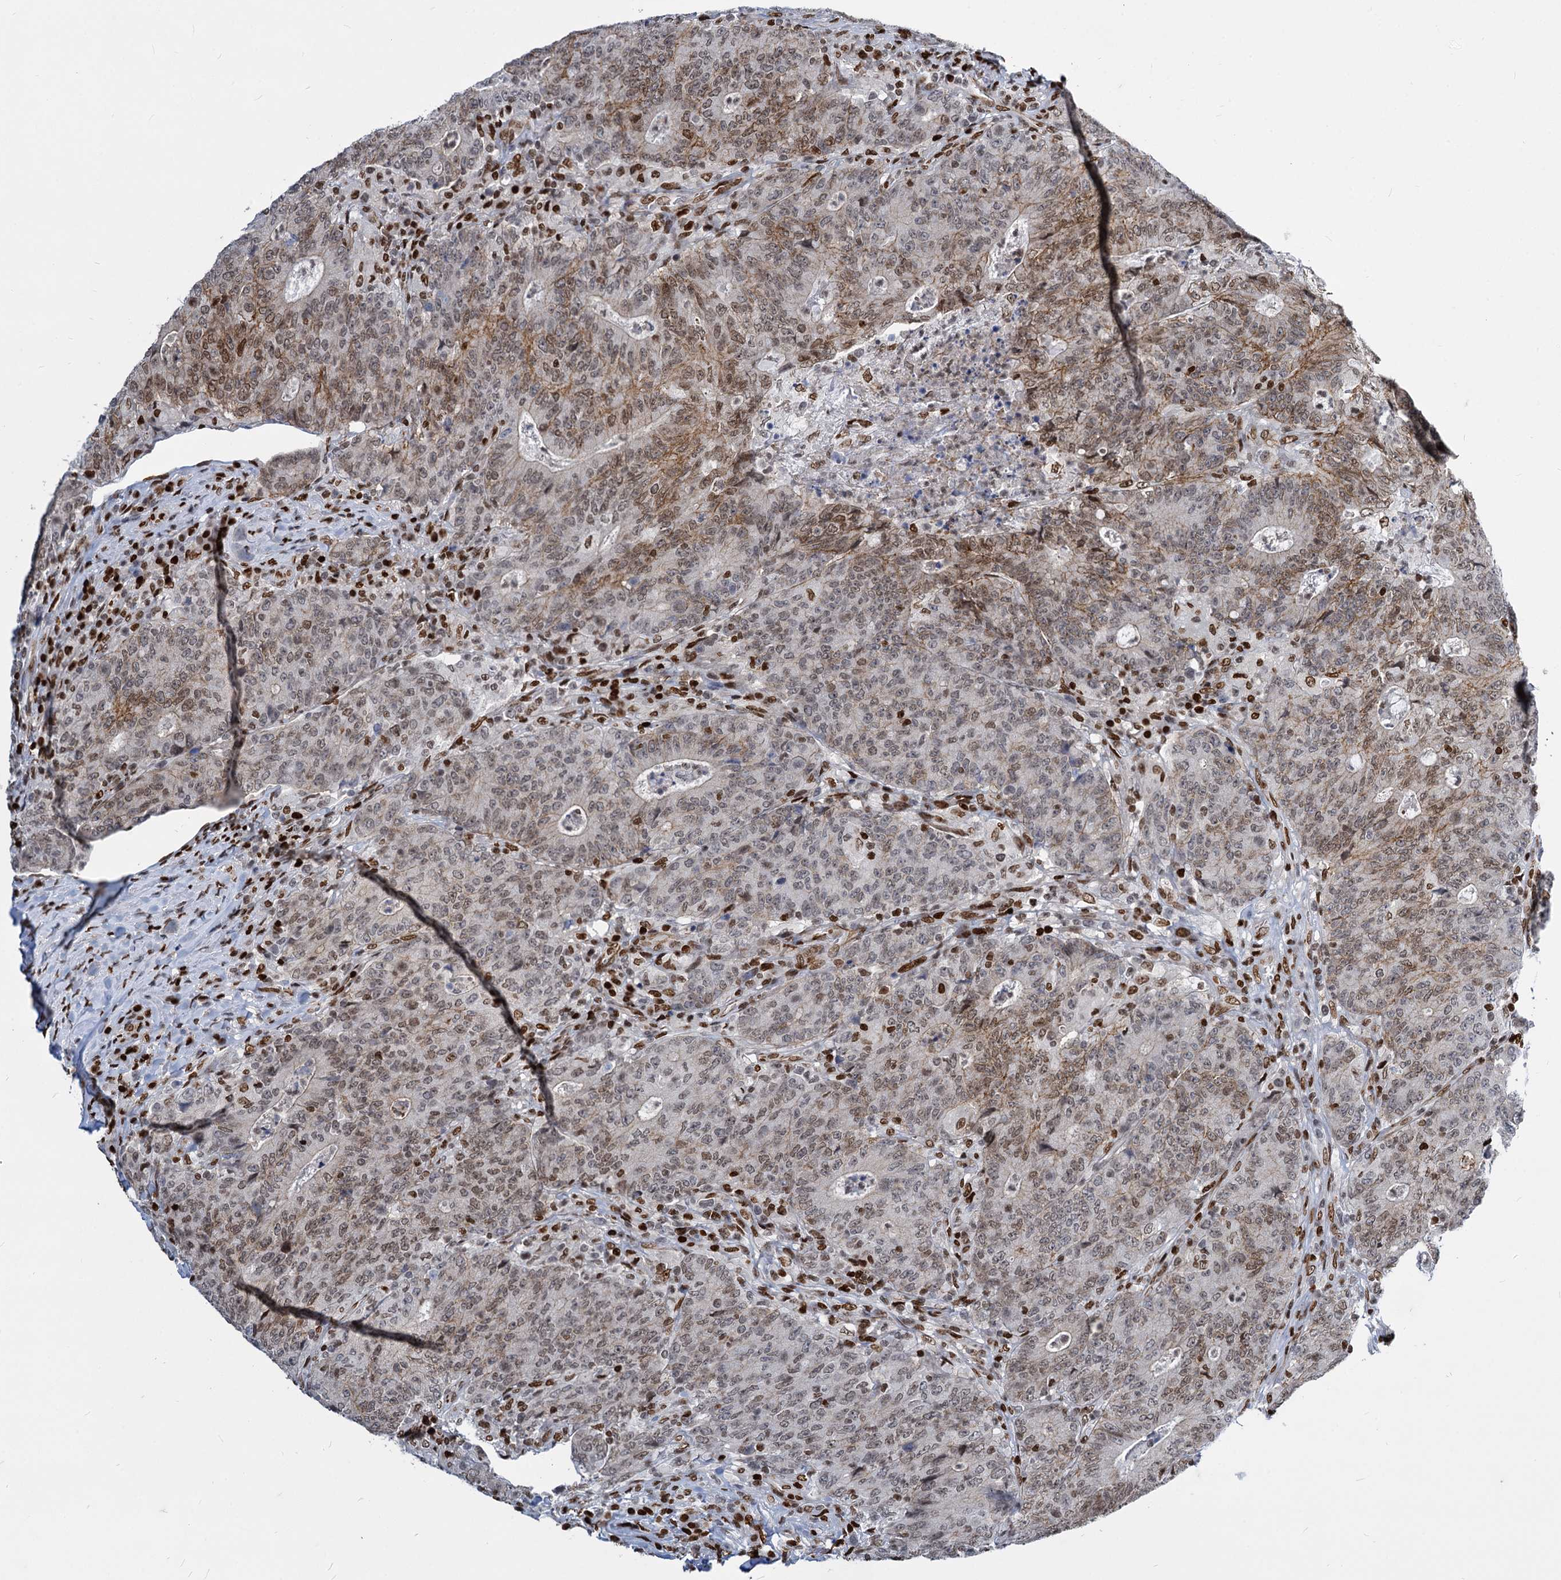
{"staining": {"intensity": "moderate", "quantity": "25%-75%", "location": "nuclear"}, "tissue": "colorectal cancer", "cell_type": "Tumor cells", "image_type": "cancer", "snomed": [{"axis": "morphology", "description": "Adenocarcinoma, NOS"}, {"axis": "topography", "description": "Colon"}], "caption": "Protein analysis of colorectal cancer tissue reveals moderate nuclear positivity in approximately 25%-75% of tumor cells.", "gene": "MECP2", "patient": {"sex": "female", "age": 75}}